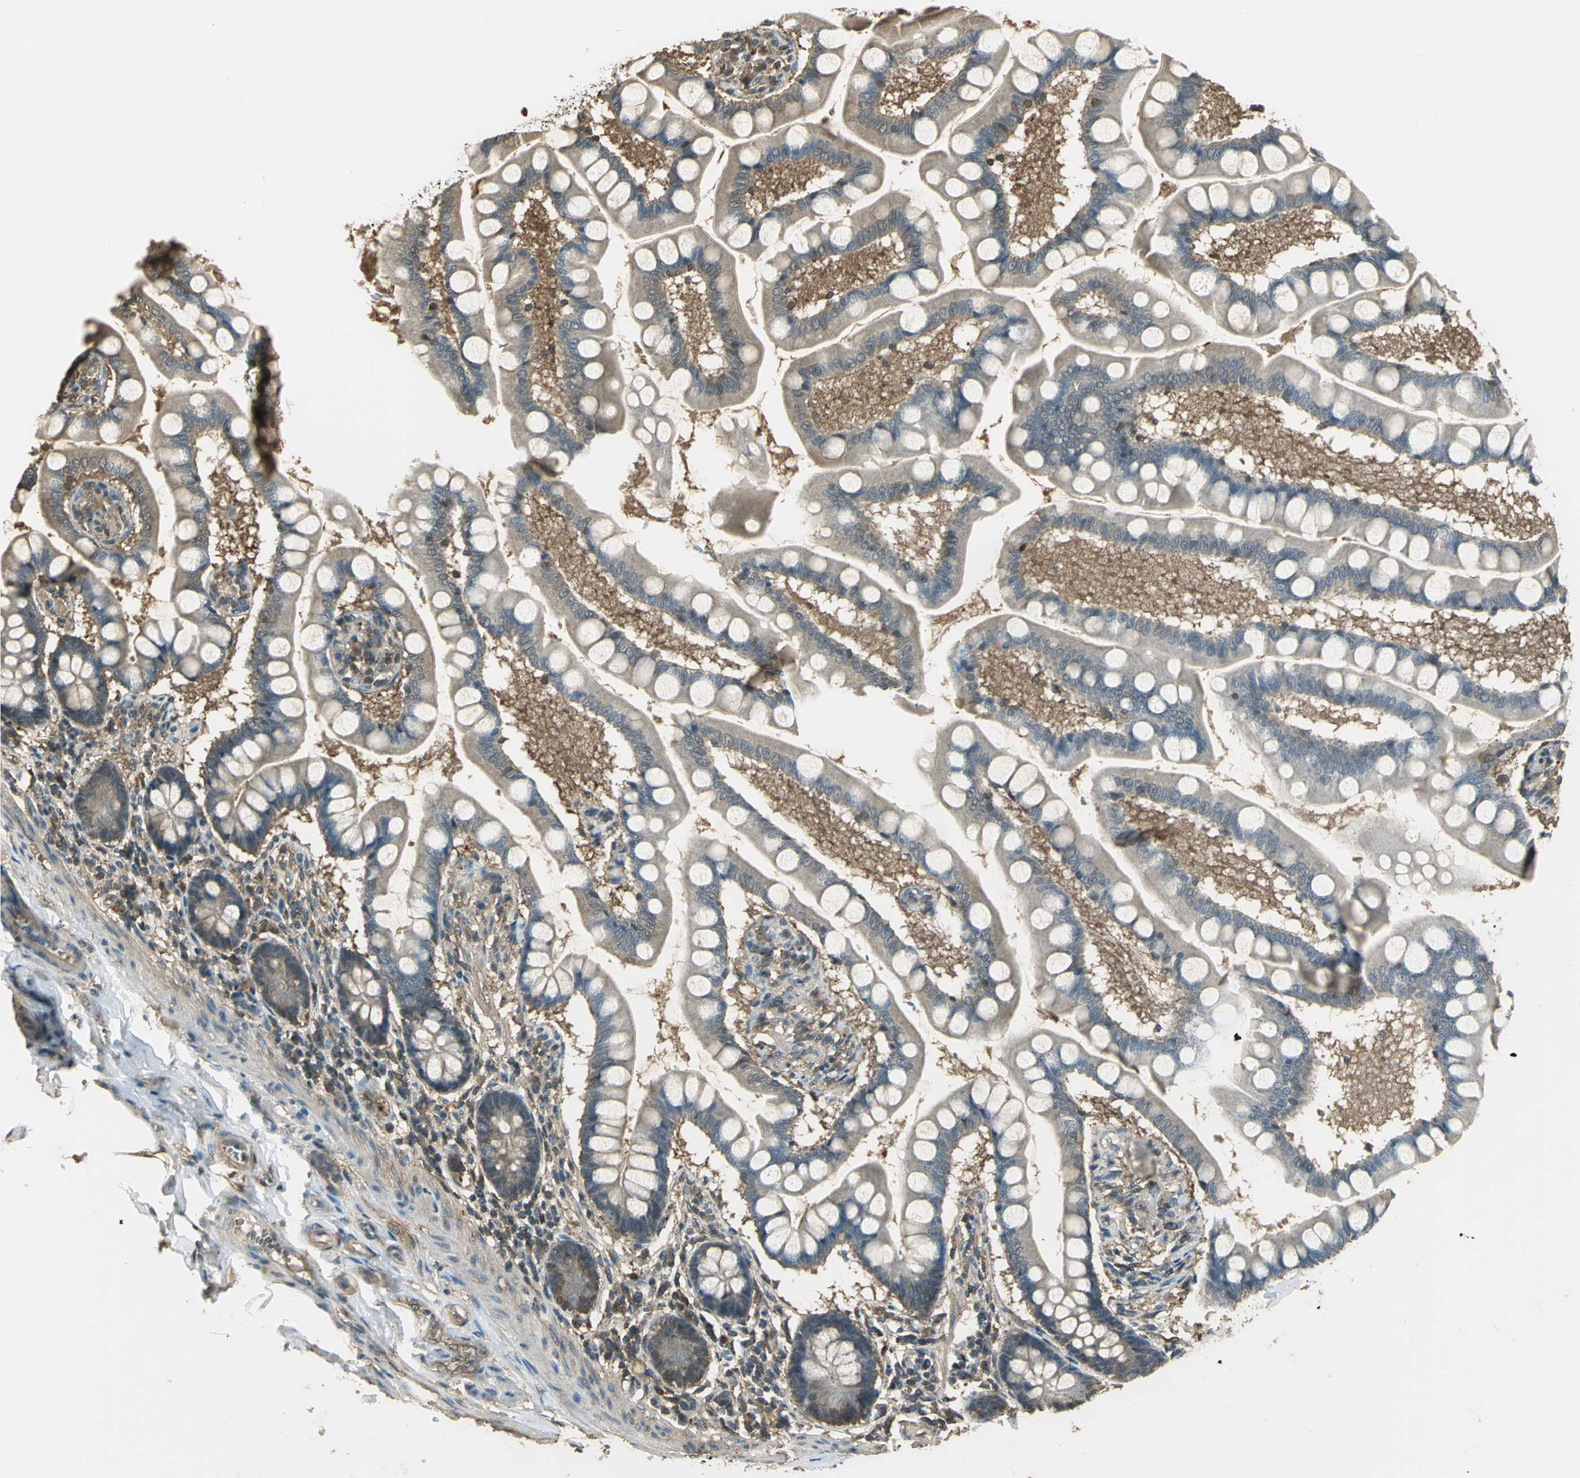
{"staining": {"intensity": "moderate", "quantity": ">75%", "location": "cytoplasmic/membranous"}, "tissue": "small intestine", "cell_type": "Glandular cells", "image_type": "normal", "snomed": [{"axis": "morphology", "description": "Normal tissue, NOS"}, {"axis": "topography", "description": "Small intestine"}], "caption": "Immunohistochemistry micrograph of normal human small intestine stained for a protein (brown), which exhibits medium levels of moderate cytoplasmic/membranous positivity in approximately >75% of glandular cells.", "gene": "PARK7", "patient": {"sex": "male", "age": 41}}